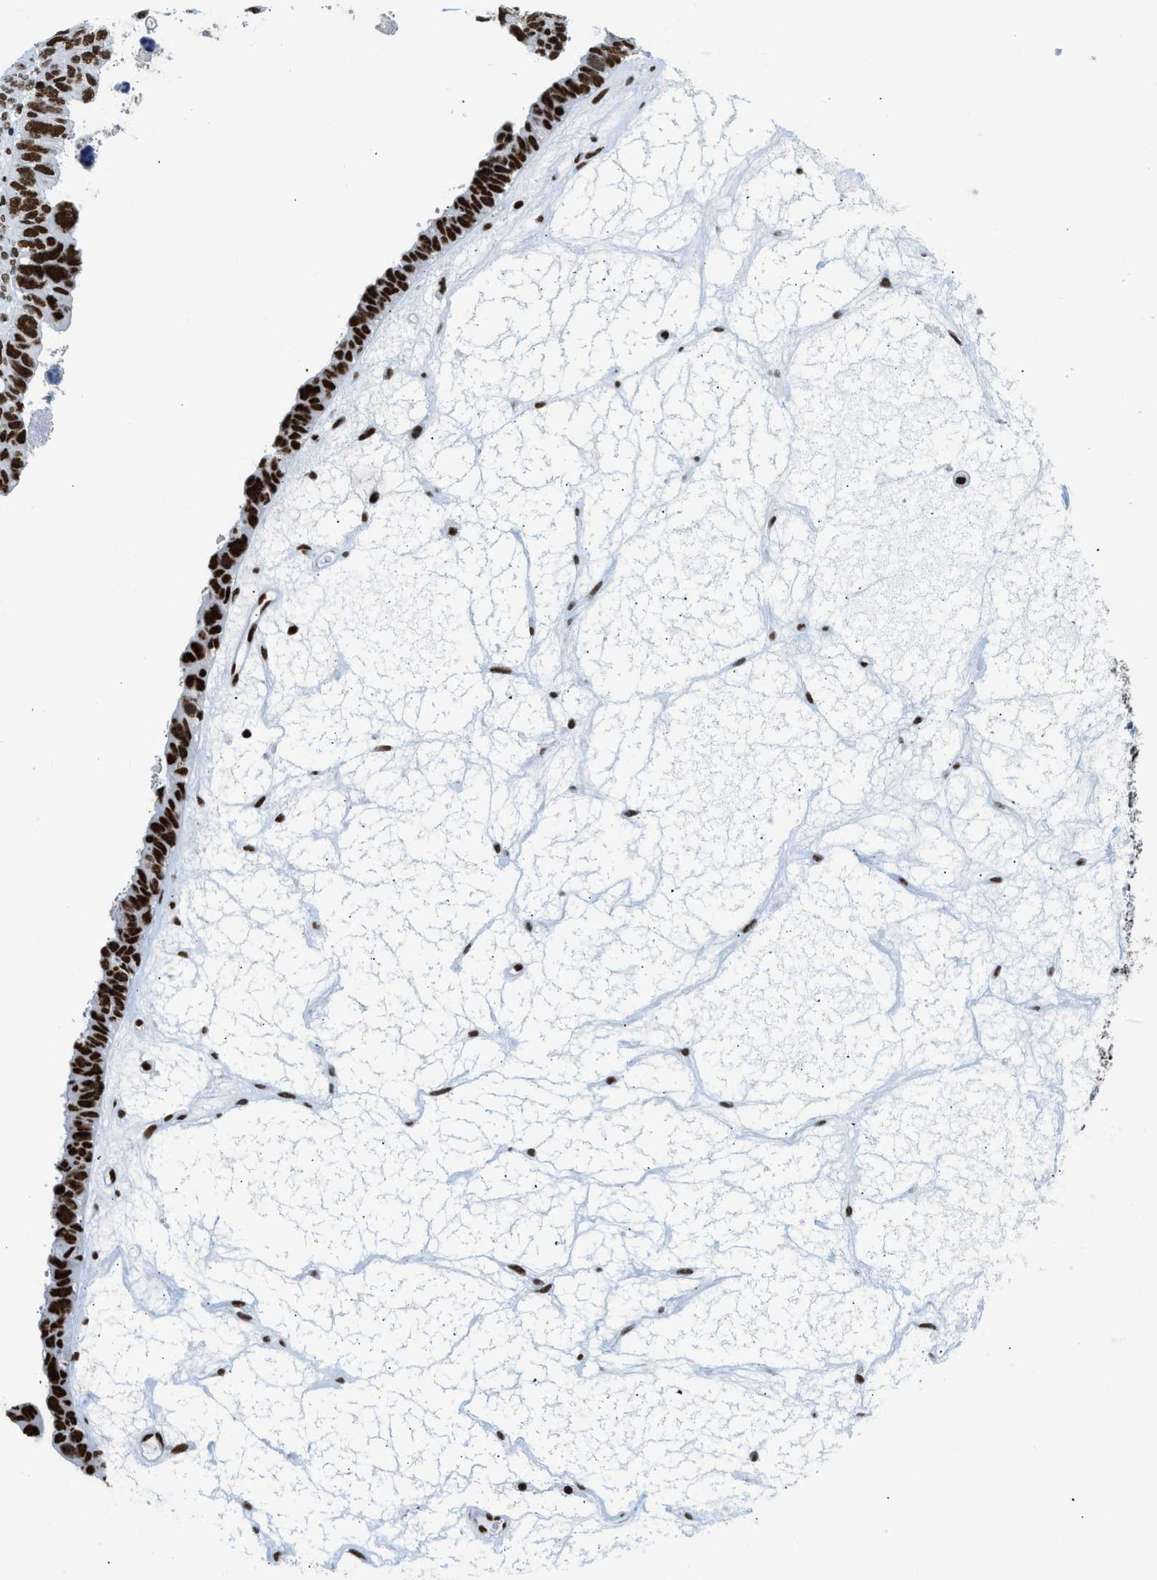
{"staining": {"intensity": "strong", "quantity": ">75%", "location": "nuclear"}, "tissue": "ovarian cancer", "cell_type": "Tumor cells", "image_type": "cancer", "snomed": [{"axis": "morphology", "description": "Cystadenocarcinoma, serous, NOS"}, {"axis": "topography", "description": "Ovary"}], "caption": "Serous cystadenocarcinoma (ovarian) tissue displays strong nuclear positivity in approximately >75% of tumor cells, visualized by immunohistochemistry. Nuclei are stained in blue.", "gene": "PIF1", "patient": {"sex": "female", "age": 79}}